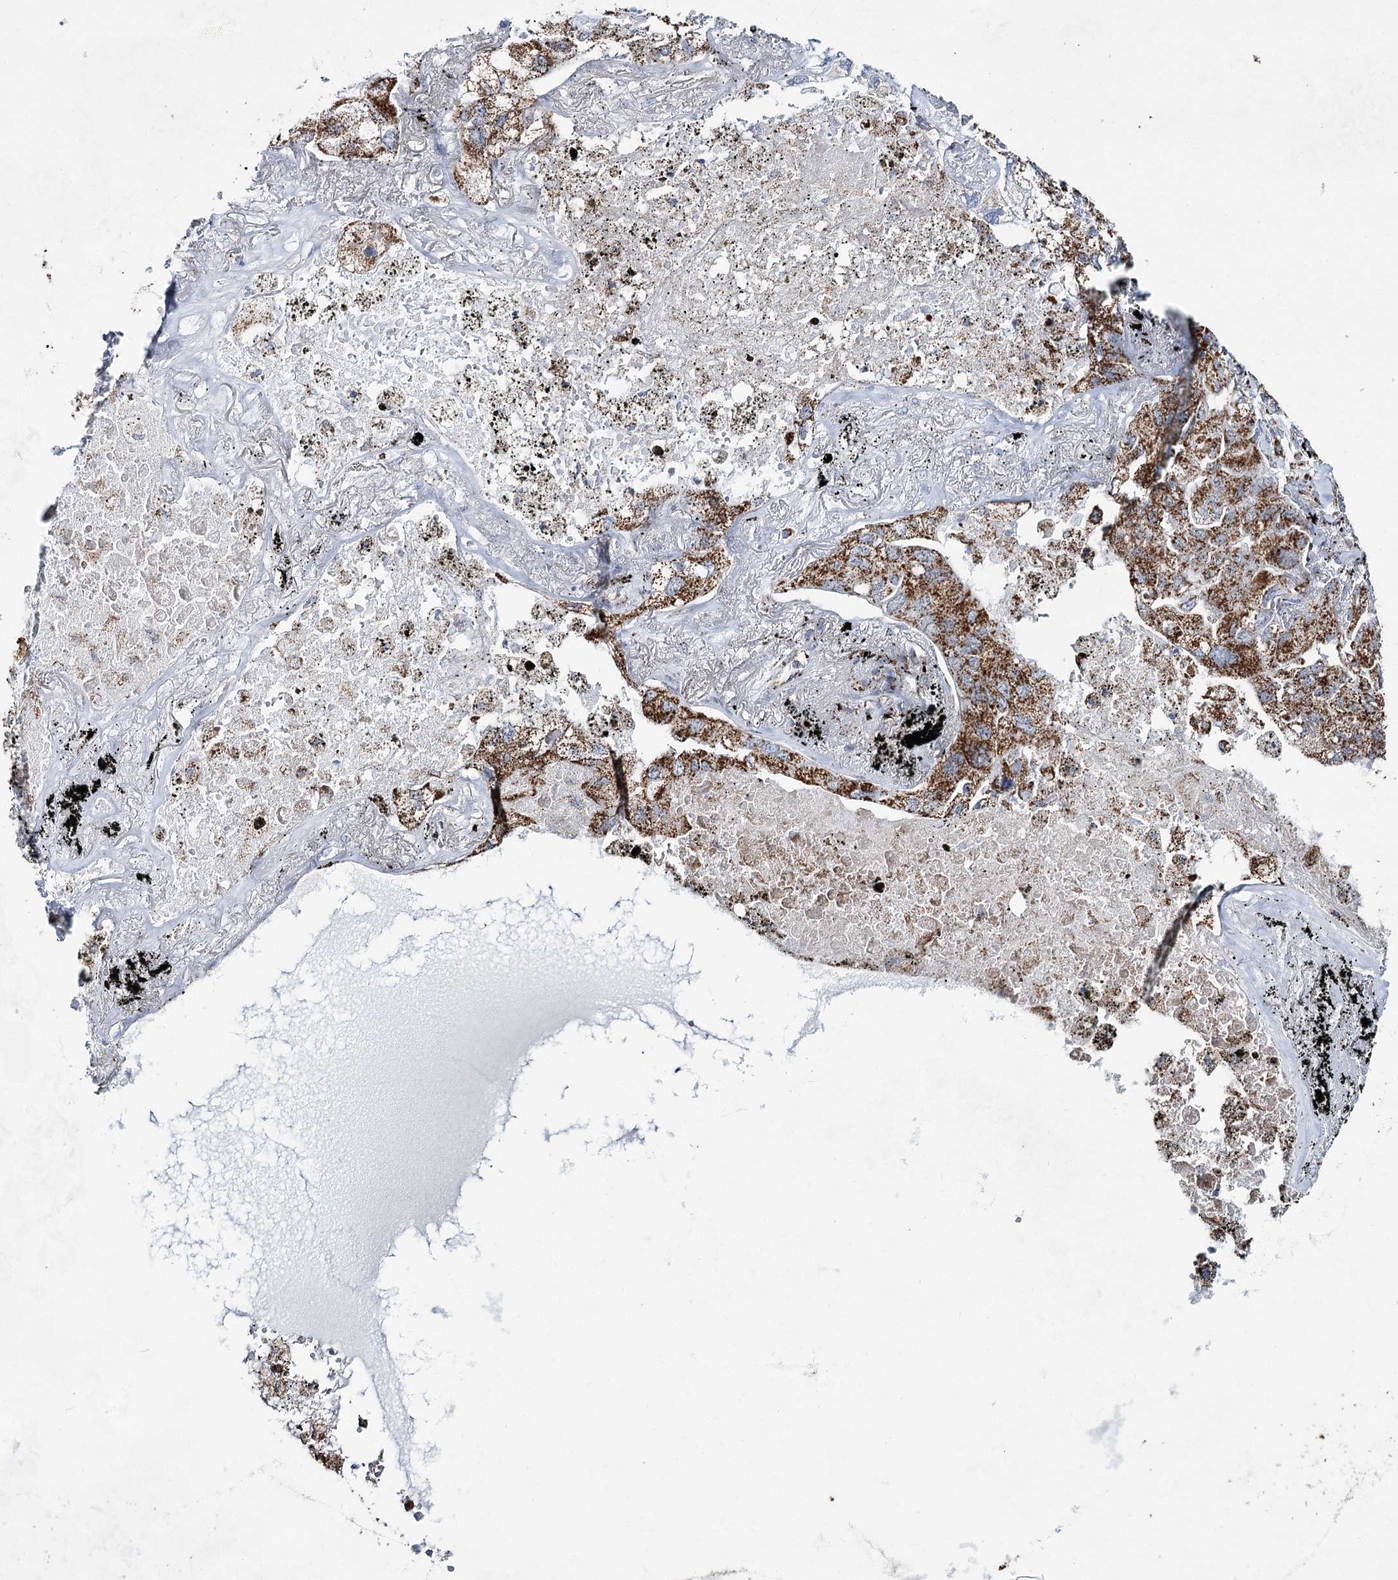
{"staining": {"intensity": "moderate", "quantity": ">75%", "location": "cytoplasmic/membranous"}, "tissue": "lung cancer", "cell_type": "Tumor cells", "image_type": "cancer", "snomed": [{"axis": "morphology", "description": "Adenocarcinoma, NOS"}, {"axis": "topography", "description": "Lung"}], "caption": "Immunohistochemistry micrograph of neoplastic tissue: lung cancer stained using immunohistochemistry (IHC) demonstrates medium levels of moderate protein expression localized specifically in the cytoplasmic/membranous of tumor cells, appearing as a cytoplasmic/membranous brown color.", "gene": "CWF19L1", "patient": {"sex": "male", "age": 65}}